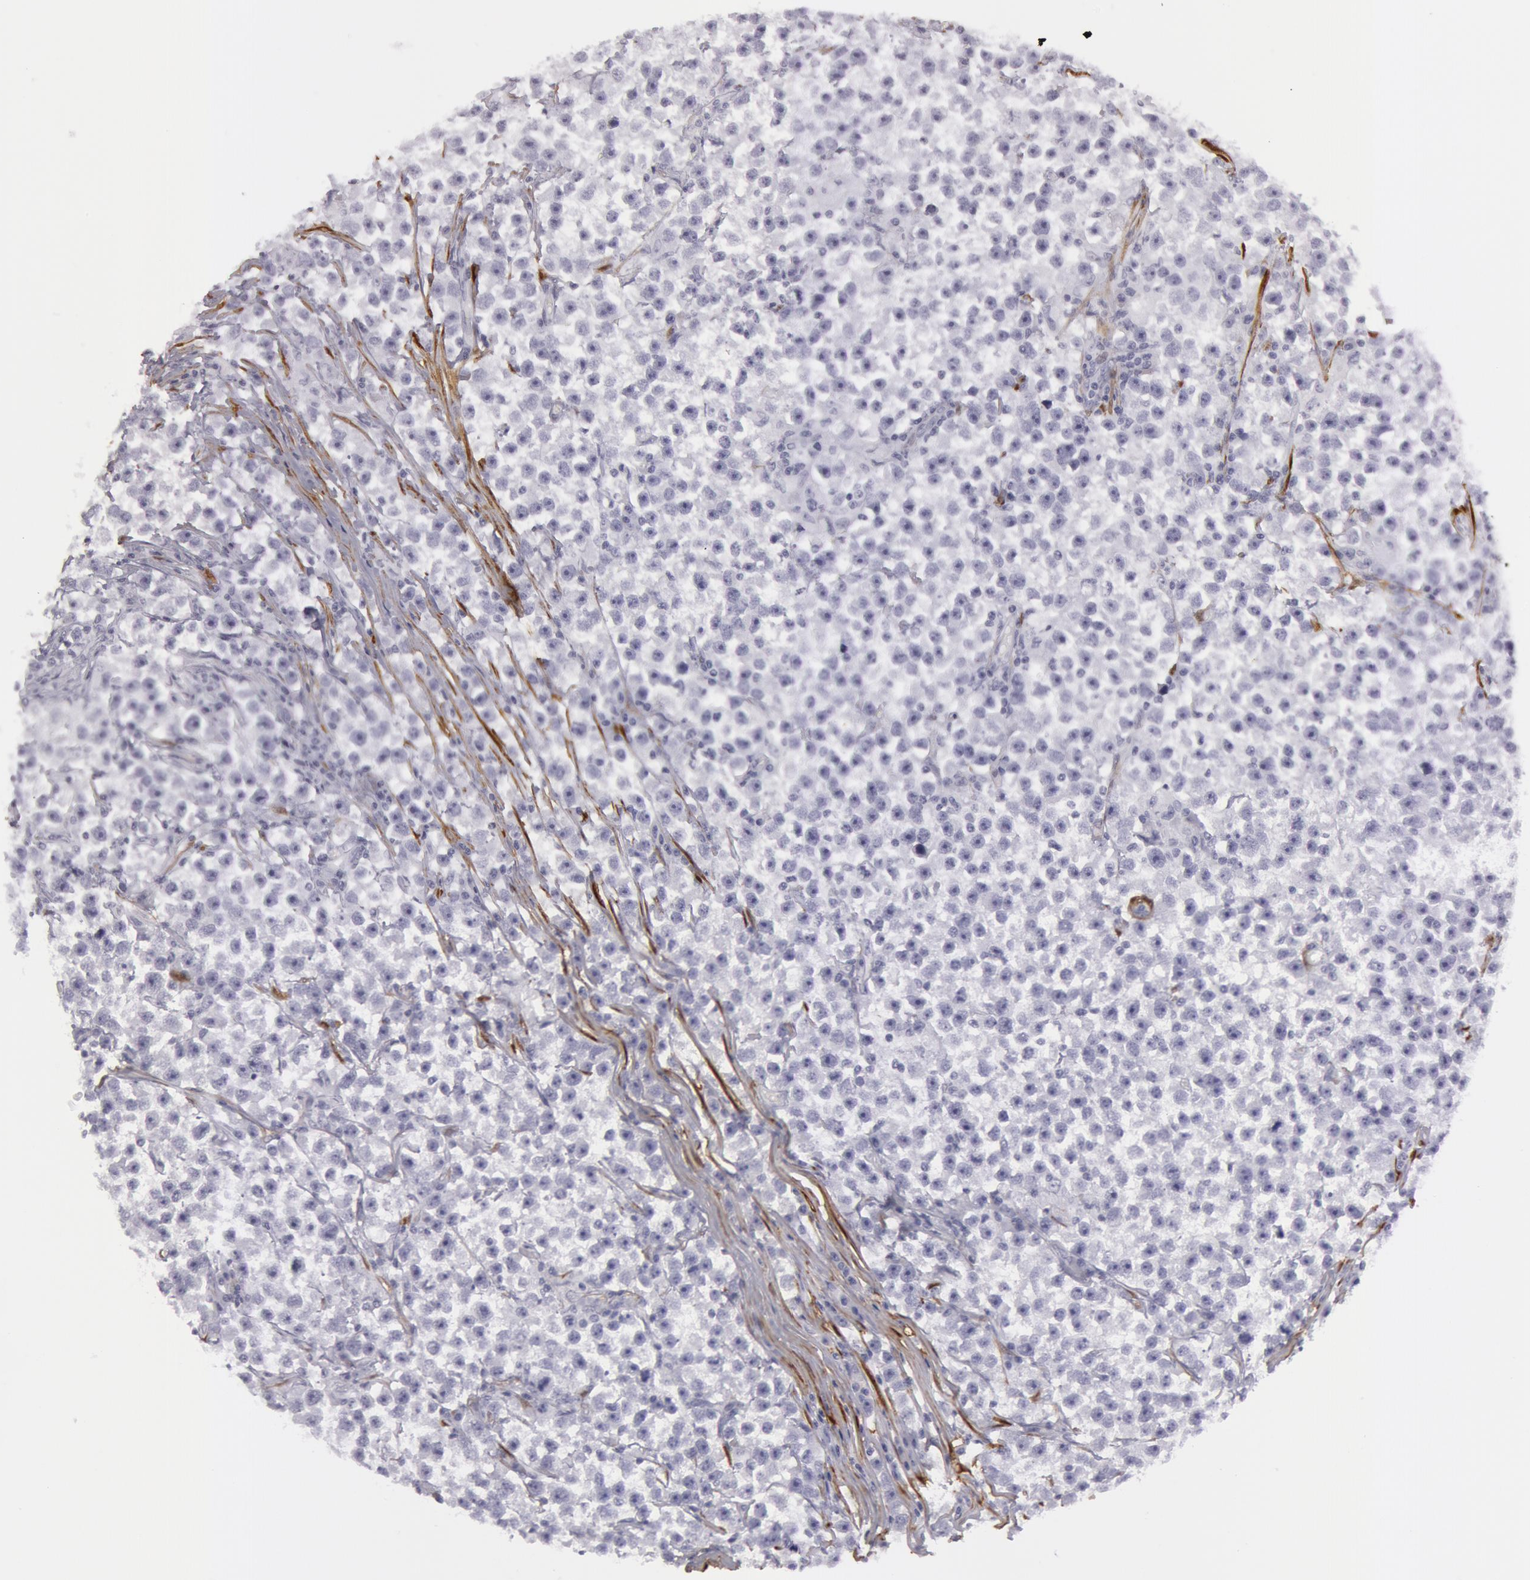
{"staining": {"intensity": "negative", "quantity": "none", "location": "none"}, "tissue": "testis cancer", "cell_type": "Tumor cells", "image_type": "cancer", "snomed": [{"axis": "morphology", "description": "Seminoma, NOS"}, {"axis": "topography", "description": "Testis"}], "caption": "DAB immunohistochemical staining of human testis cancer (seminoma) demonstrates no significant expression in tumor cells.", "gene": "TAGLN", "patient": {"sex": "male", "age": 33}}